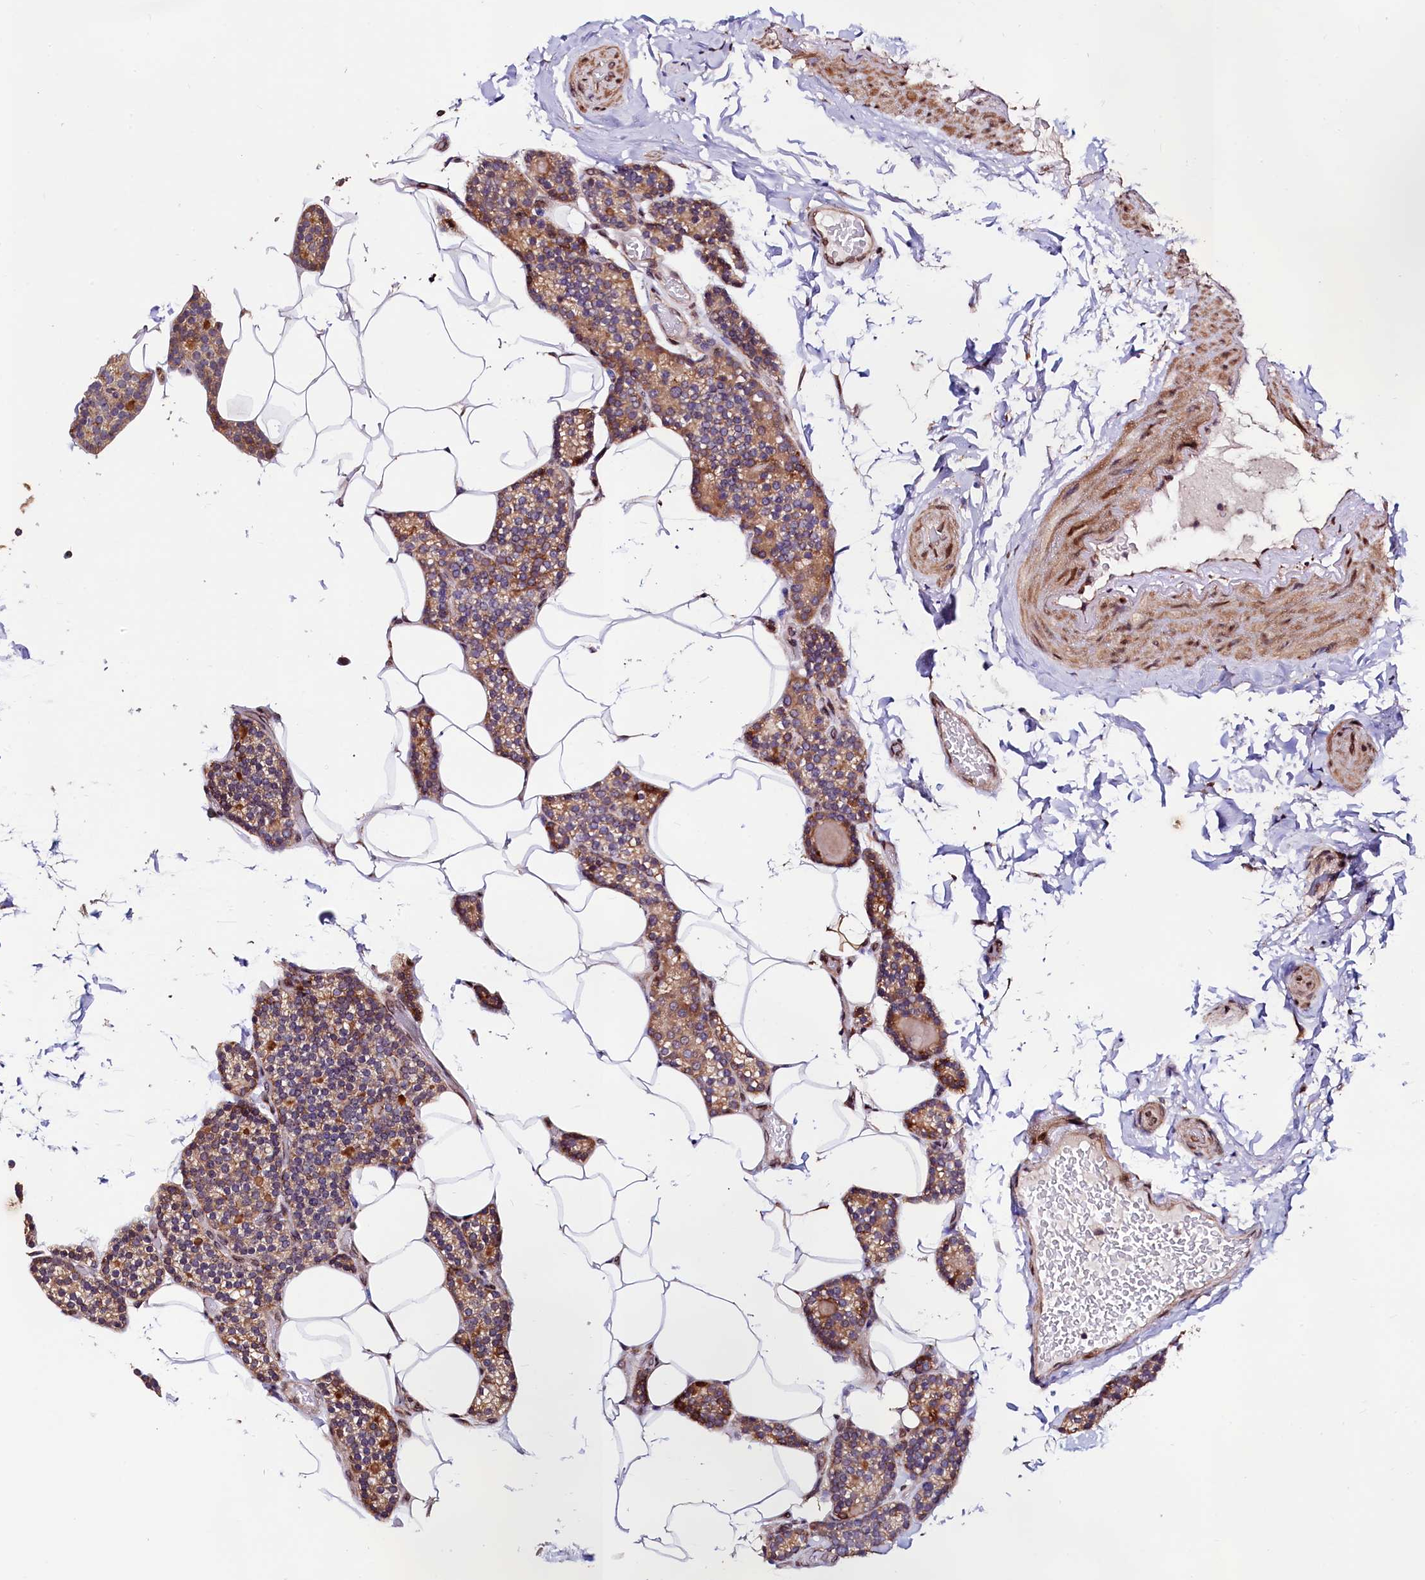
{"staining": {"intensity": "moderate", "quantity": "25%-75%", "location": "cytoplasmic/membranous"}, "tissue": "parathyroid gland", "cell_type": "Glandular cells", "image_type": "normal", "snomed": [{"axis": "morphology", "description": "Normal tissue, NOS"}, {"axis": "topography", "description": "Parathyroid gland"}], "caption": "Moderate cytoplasmic/membranous staining for a protein is seen in approximately 25%-75% of glandular cells of normal parathyroid gland using immunohistochemistry (IHC).", "gene": "C5orf15", "patient": {"sex": "male", "age": 52}}